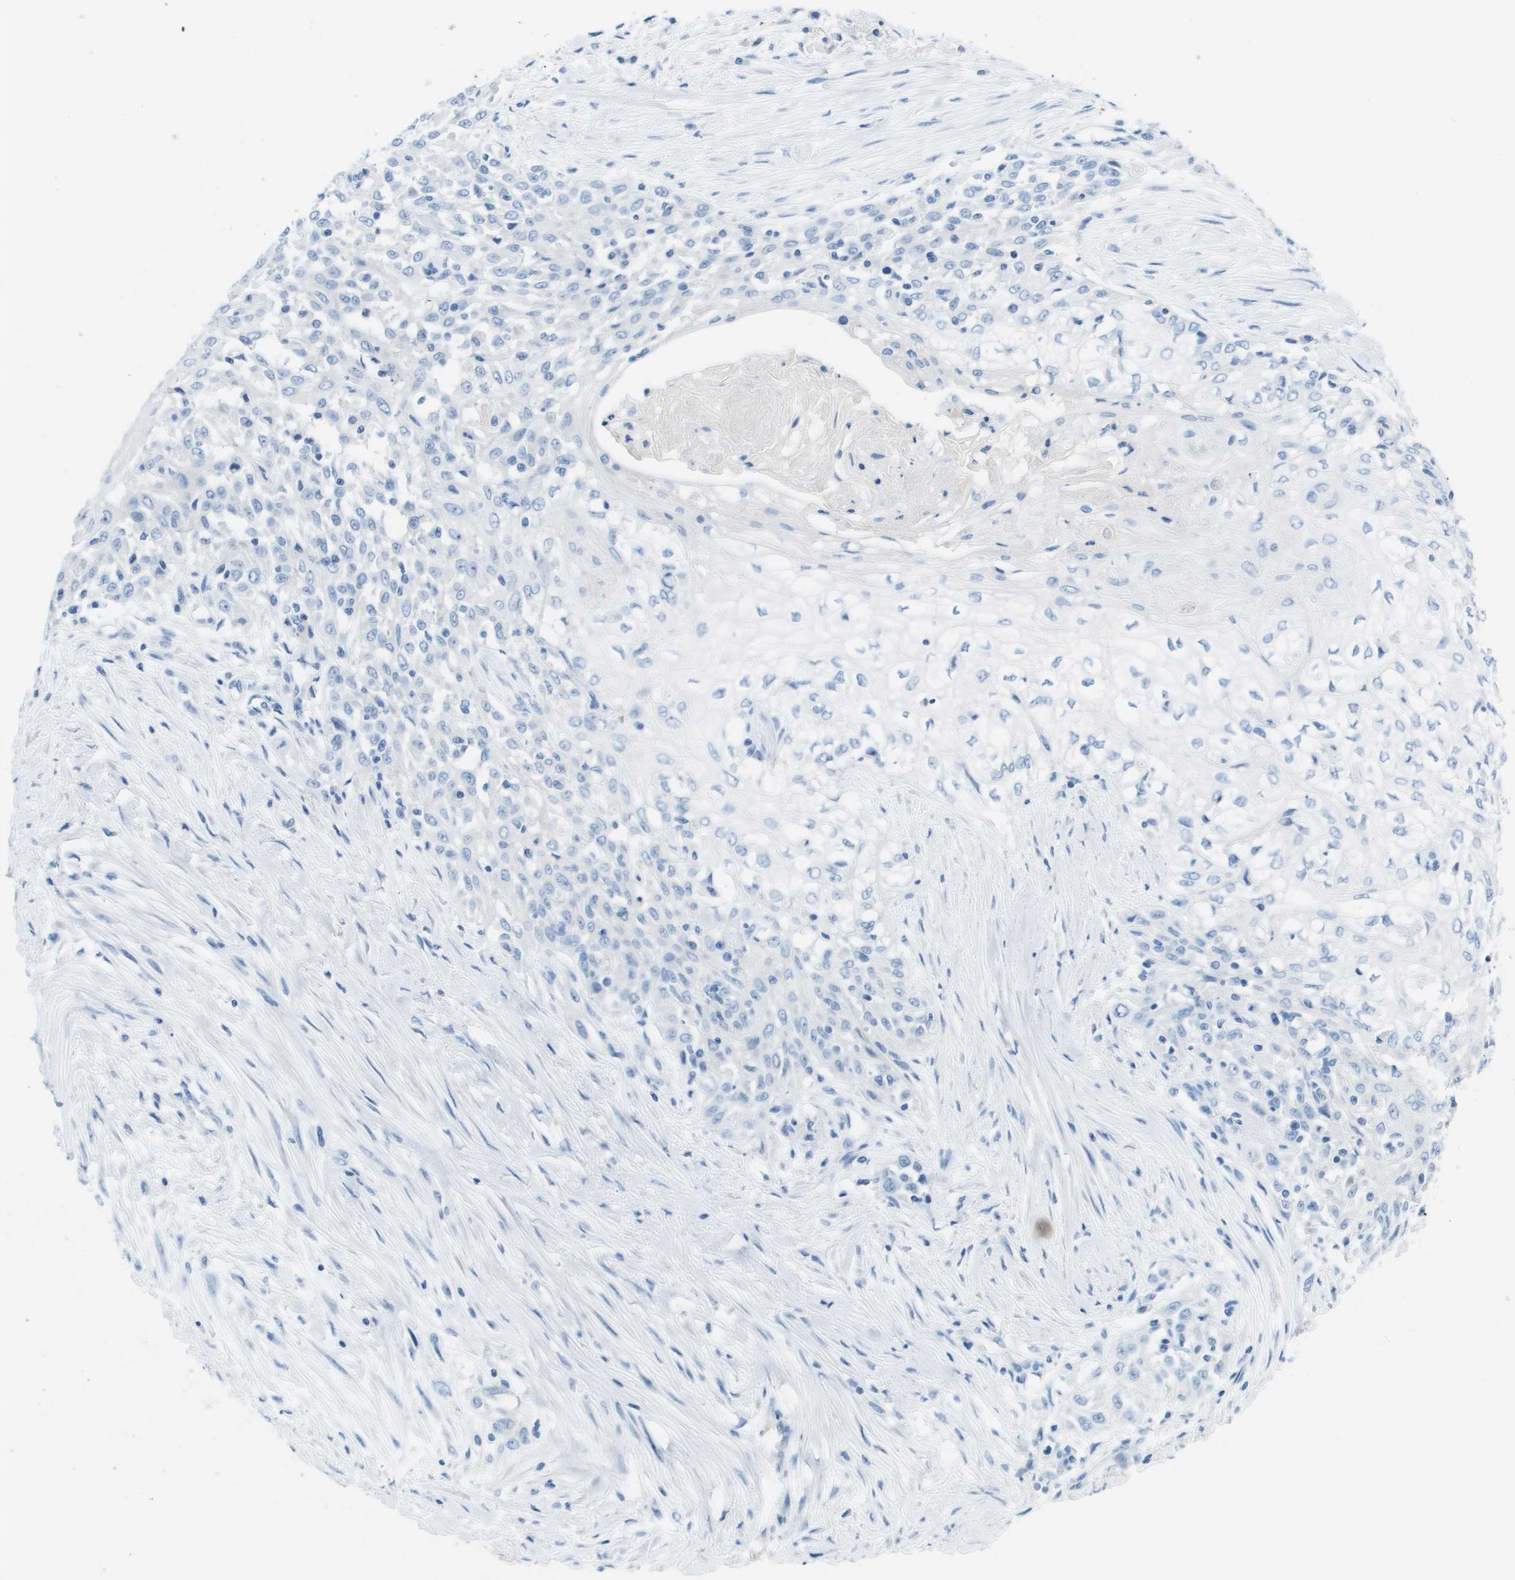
{"staining": {"intensity": "negative", "quantity": "none", "location": "none"}, "tissue": "skin cancer", "cell_type": "Tumor cells", "image_type": "cancer", "snomed": [{"axis": "morphology", "description": "Squamous cell carcinoma, NOS"}, {"axis": "morphology", "description": "Squamous cell carcinoma, metastatic, NOS"}, {"axis": "topography", "description": "Skin"}, {"axis": "topography", "description": "Lymph node"}], "caption": "This histopathology image is of skin cancer stained with immunohistochemistry to label a protein in brown with the nuclei are counter-stained blue. There is no positivity in tumor cells. The staining is performed using DAB brown chromogen with nuclei counter-stained in using hematoxylin.", "gene": "CD46", "patient": {"sex": "male", "age": 75}}